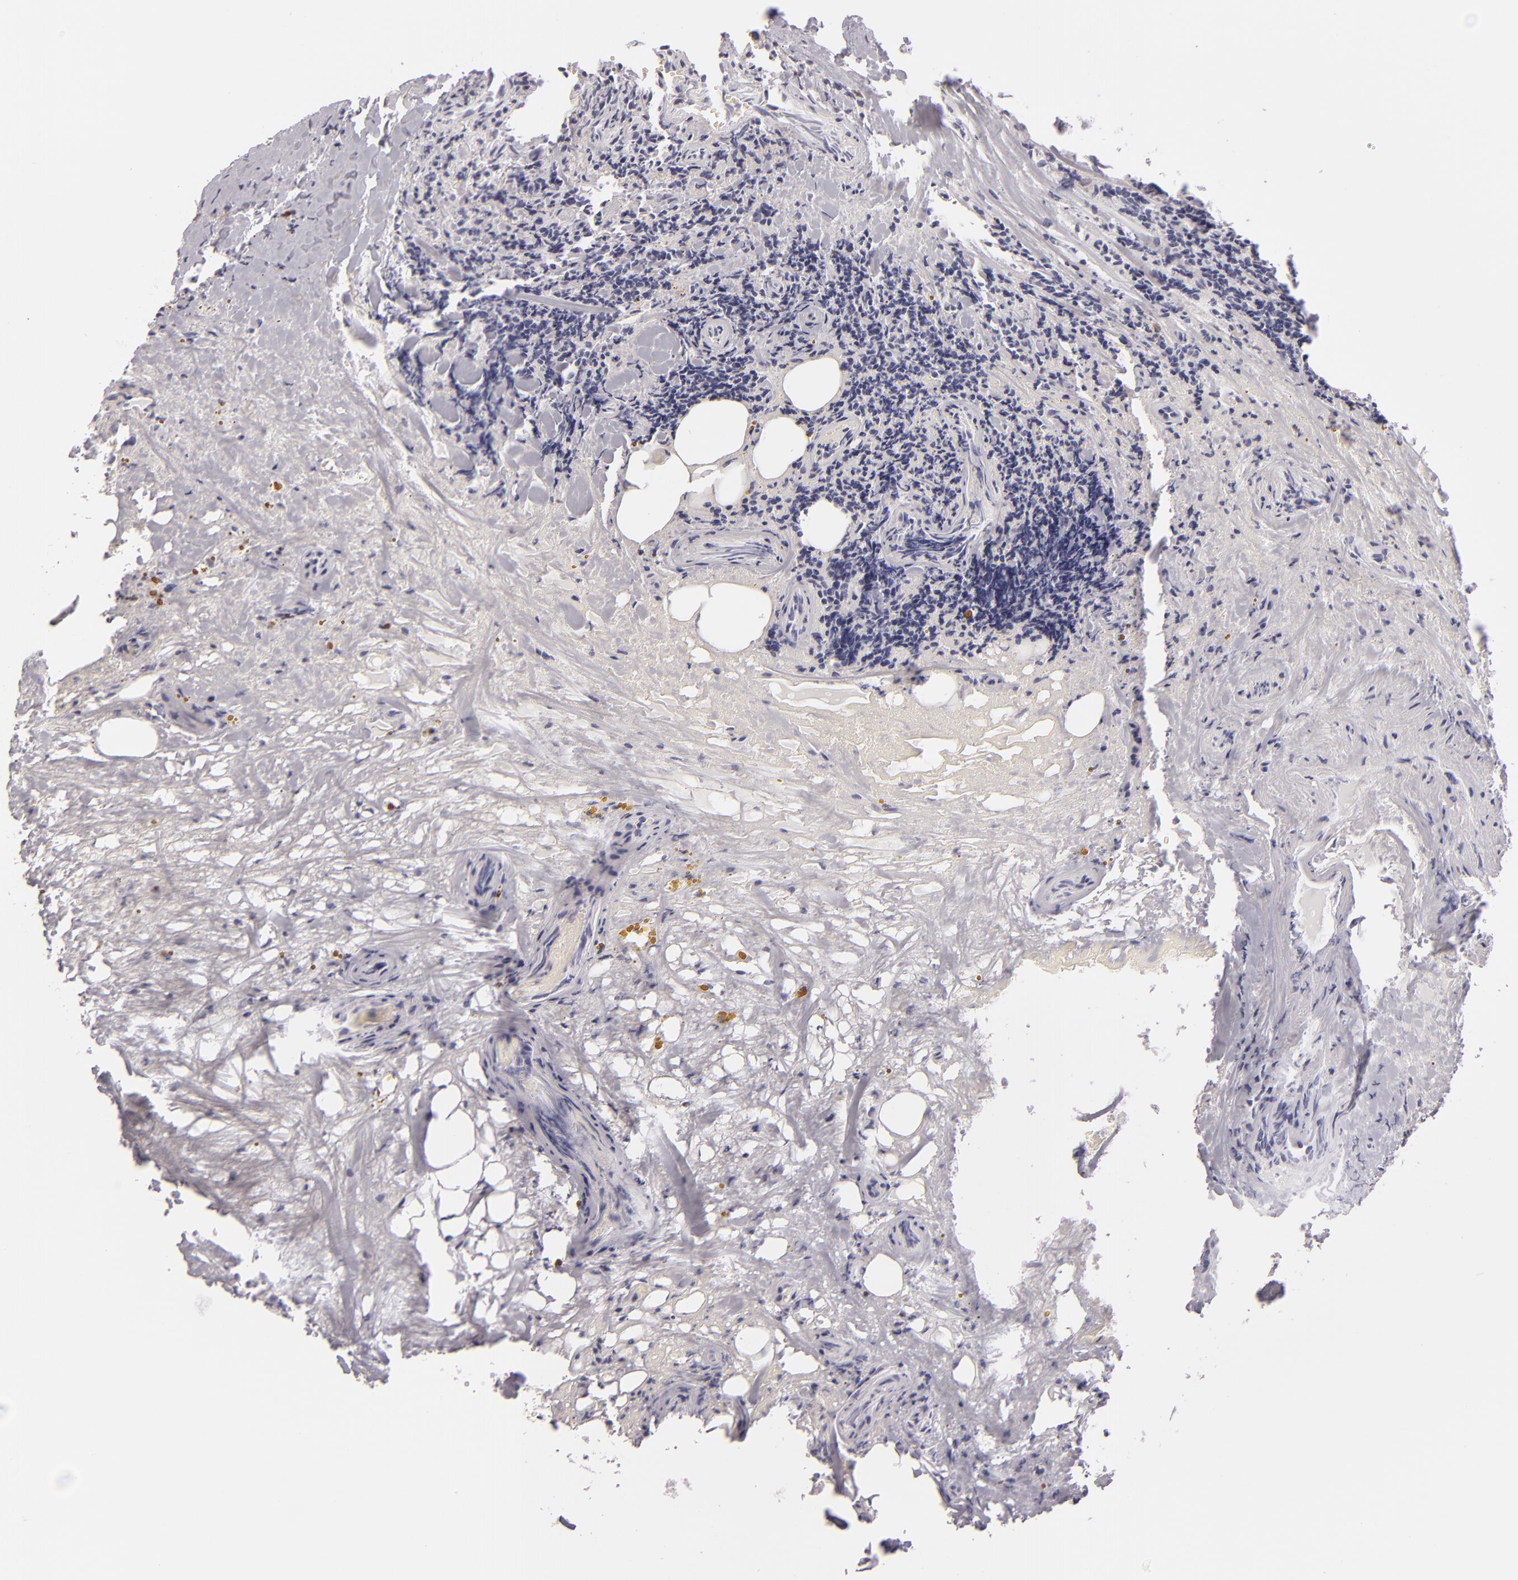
{"staining": {"intensity": "negative", "quantity": "none", "location": "none"}, "tissue": "thyroid cancer", "cell_type": "Tumor cells", "image_type": "cancer", "snomed": [{"axis": "morphology", "description": "Papillary adenocarcinoma, NOS"}, {"axis": "topography", "description": "Thyroid gland"}], "caption": "Papillary adenocarcinoma (thyroid) stained for a protein using immunohistochemistry (IHC) demonstrates no positivity tumor cells.", "gene": "F13A1", "patient": {"sex": "female", "age": 71}}